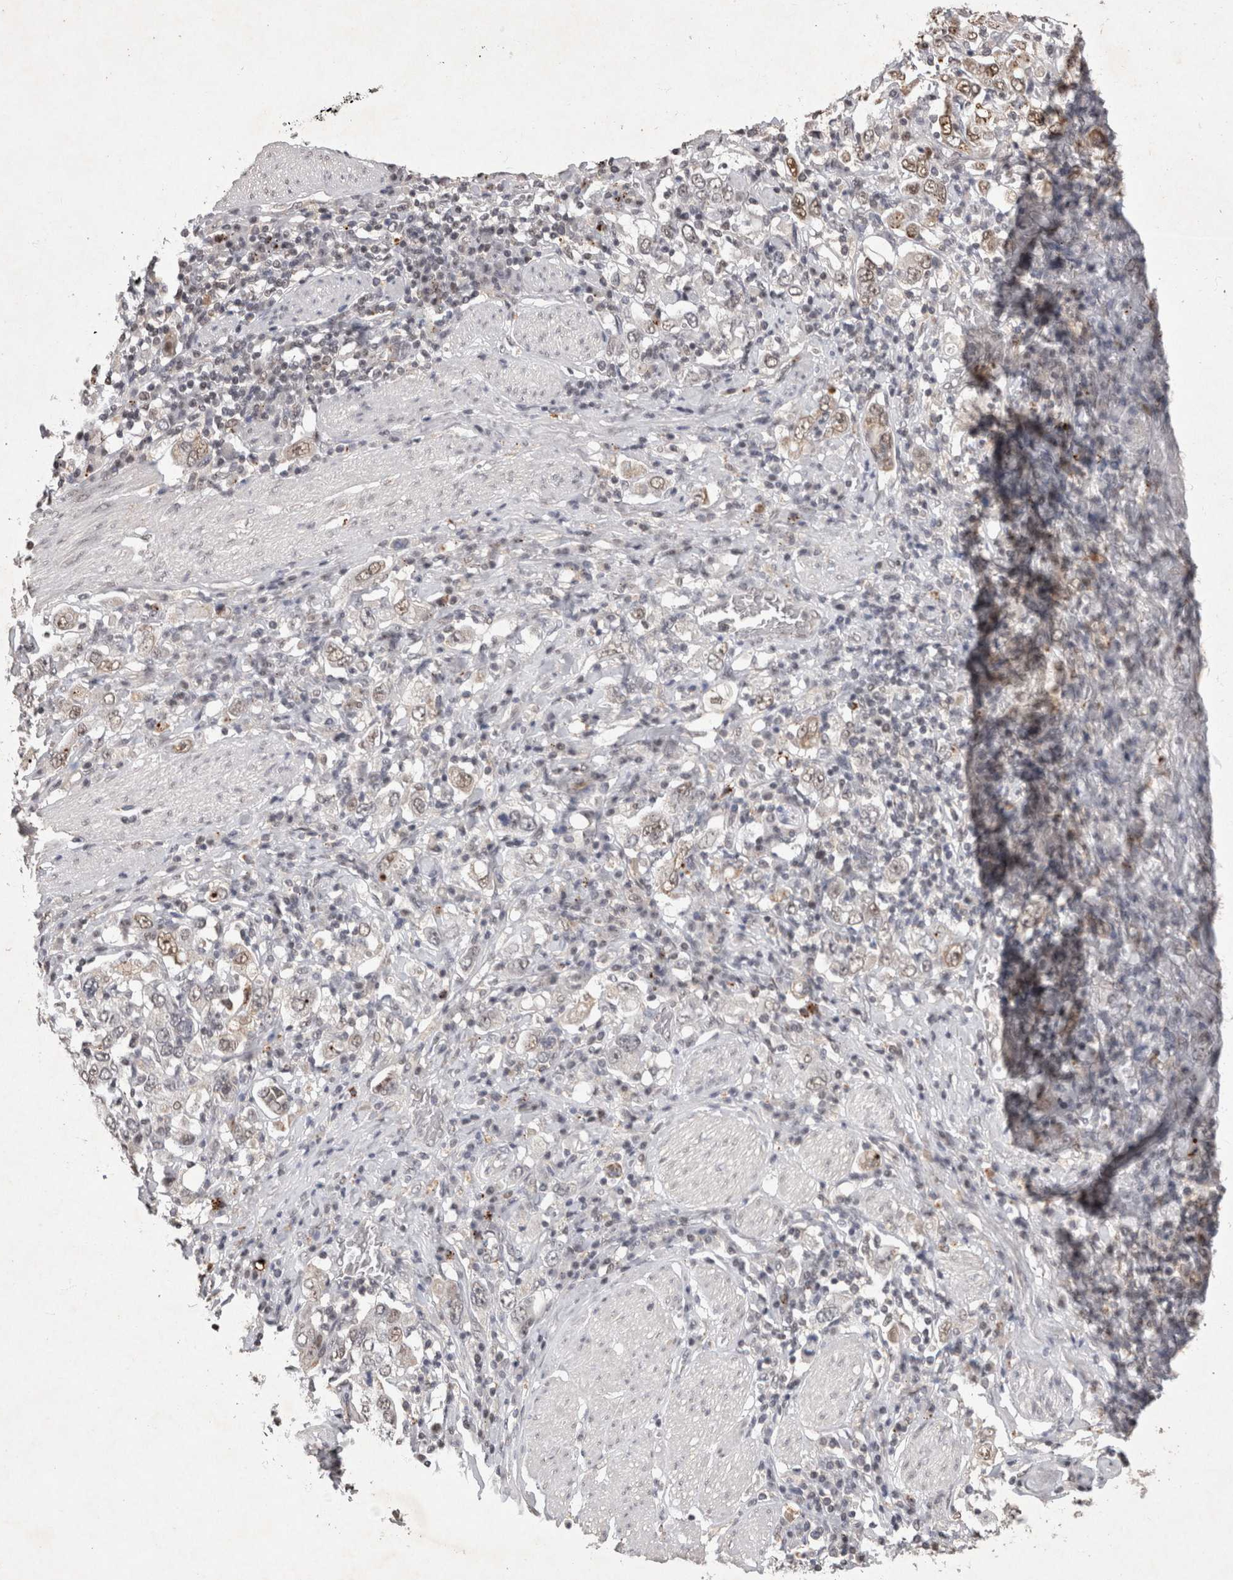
{"staining": {"intensity": "weak", "quantity": ">75%", "location": "nuclear"}, "tissue": "stomach cancer", "cell_type": "Tumor cells", "image_type": "cancer", "snomed": [{"axis": "morphology", "description": "Adenocarcinoma, NOS"}, {"axis": "topography", "description": "Stomach, upper"}], "caption": "Stomach cancer stained for a protein displays weak nuclear positivity in tumor cells.", "gene": "XRCC5", "patient": {"sex": "male", "age": 62}}